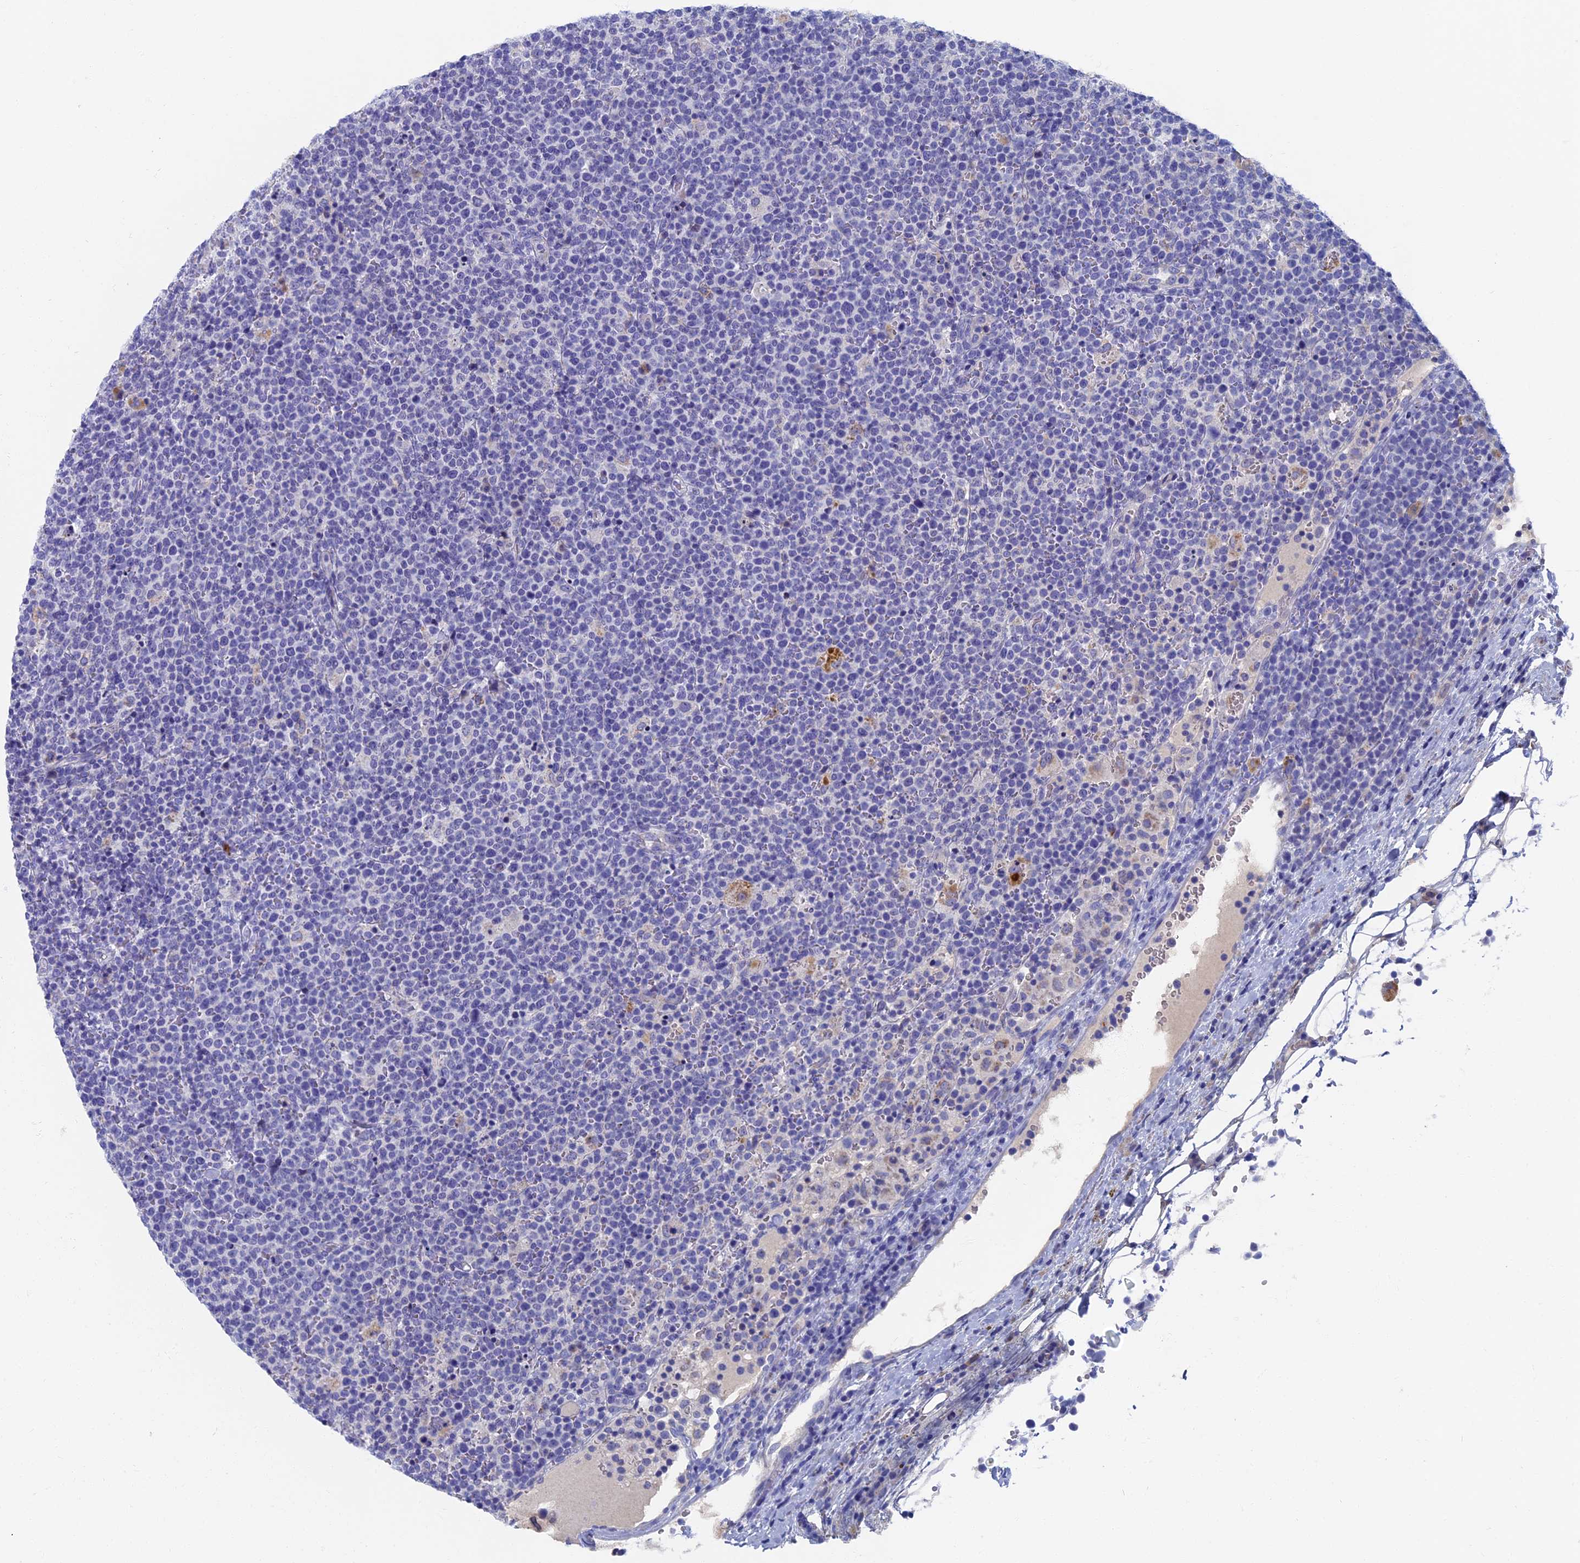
{"staining": {"intensity": "negative", "quantity": "none", "location": "none"}, "tissue": "lymphoma", "cell_type": "Tumor cells", "image_type": "cancer", "snomed": [{"axis": "morphology", "description": "Malignant lymphoma, non-Hodgkin's type, High grade"}, {"axis": "topography", "description": "Lymph node"}], "caption": "High power microscopy photomicrograph of an immunohistochemistry photomicrograph of lymphoma, revealing no significant positivity in tumor cells.", "gene": "OAT", "patient": {"sex": "male", "age": 61}}